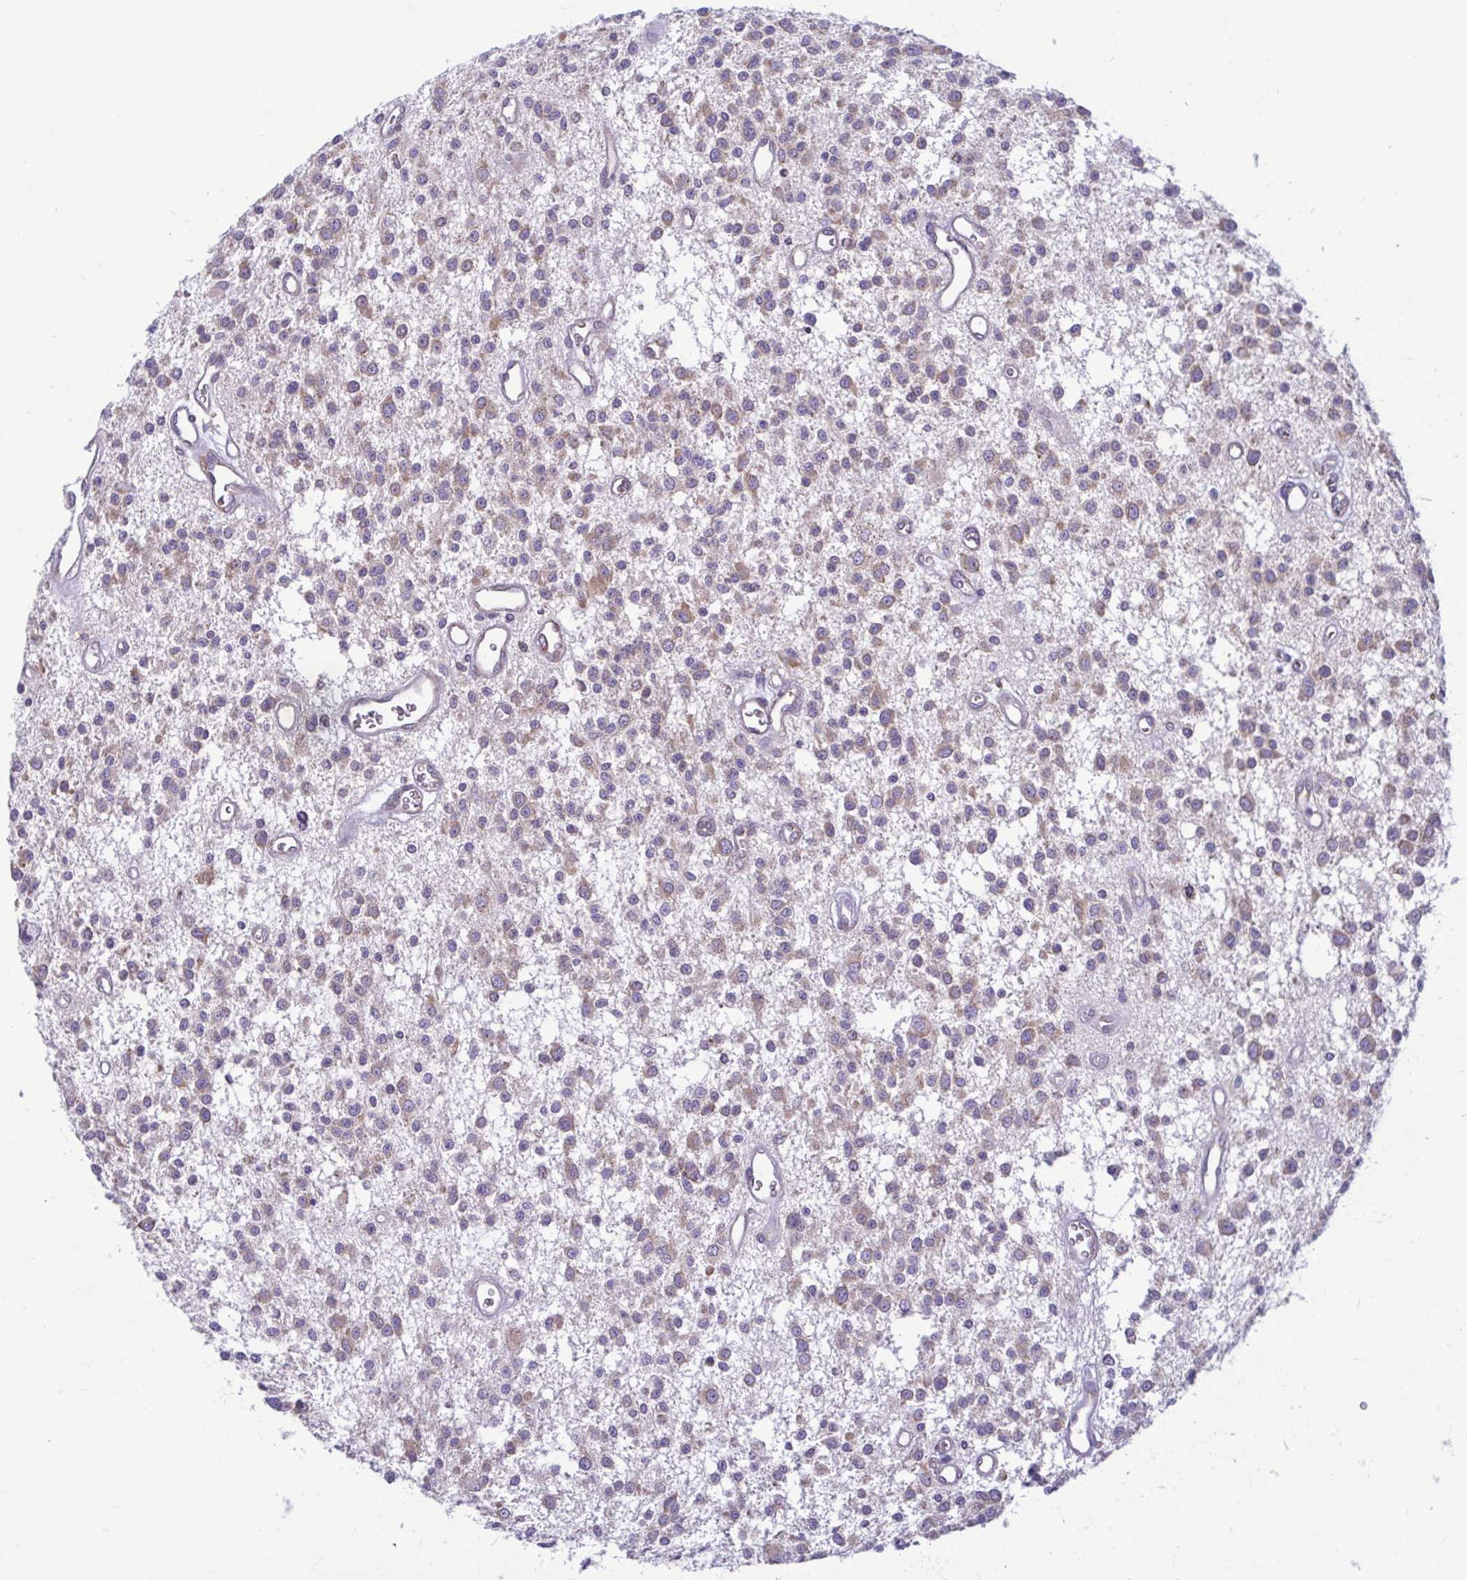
{"staining": {"intensity": "moderate", "quantity": "25%-75%", "location": "cytoplasmic/membranous"}, "tissue": "glioma", "cell_type": "Tumor cells", "image_type": "cancer", "snomed": [{"axis": "morphology", "description": "Glioma, malignant, Low grade"}, {"axis": "topography", "description": "Brain"}], "caption": "Malignant low-grade glioma stained with a protein marker displays moderate staining in tumor cells.", "gene": "RPS16", "patient": {"sex": "male", "age": 43}}